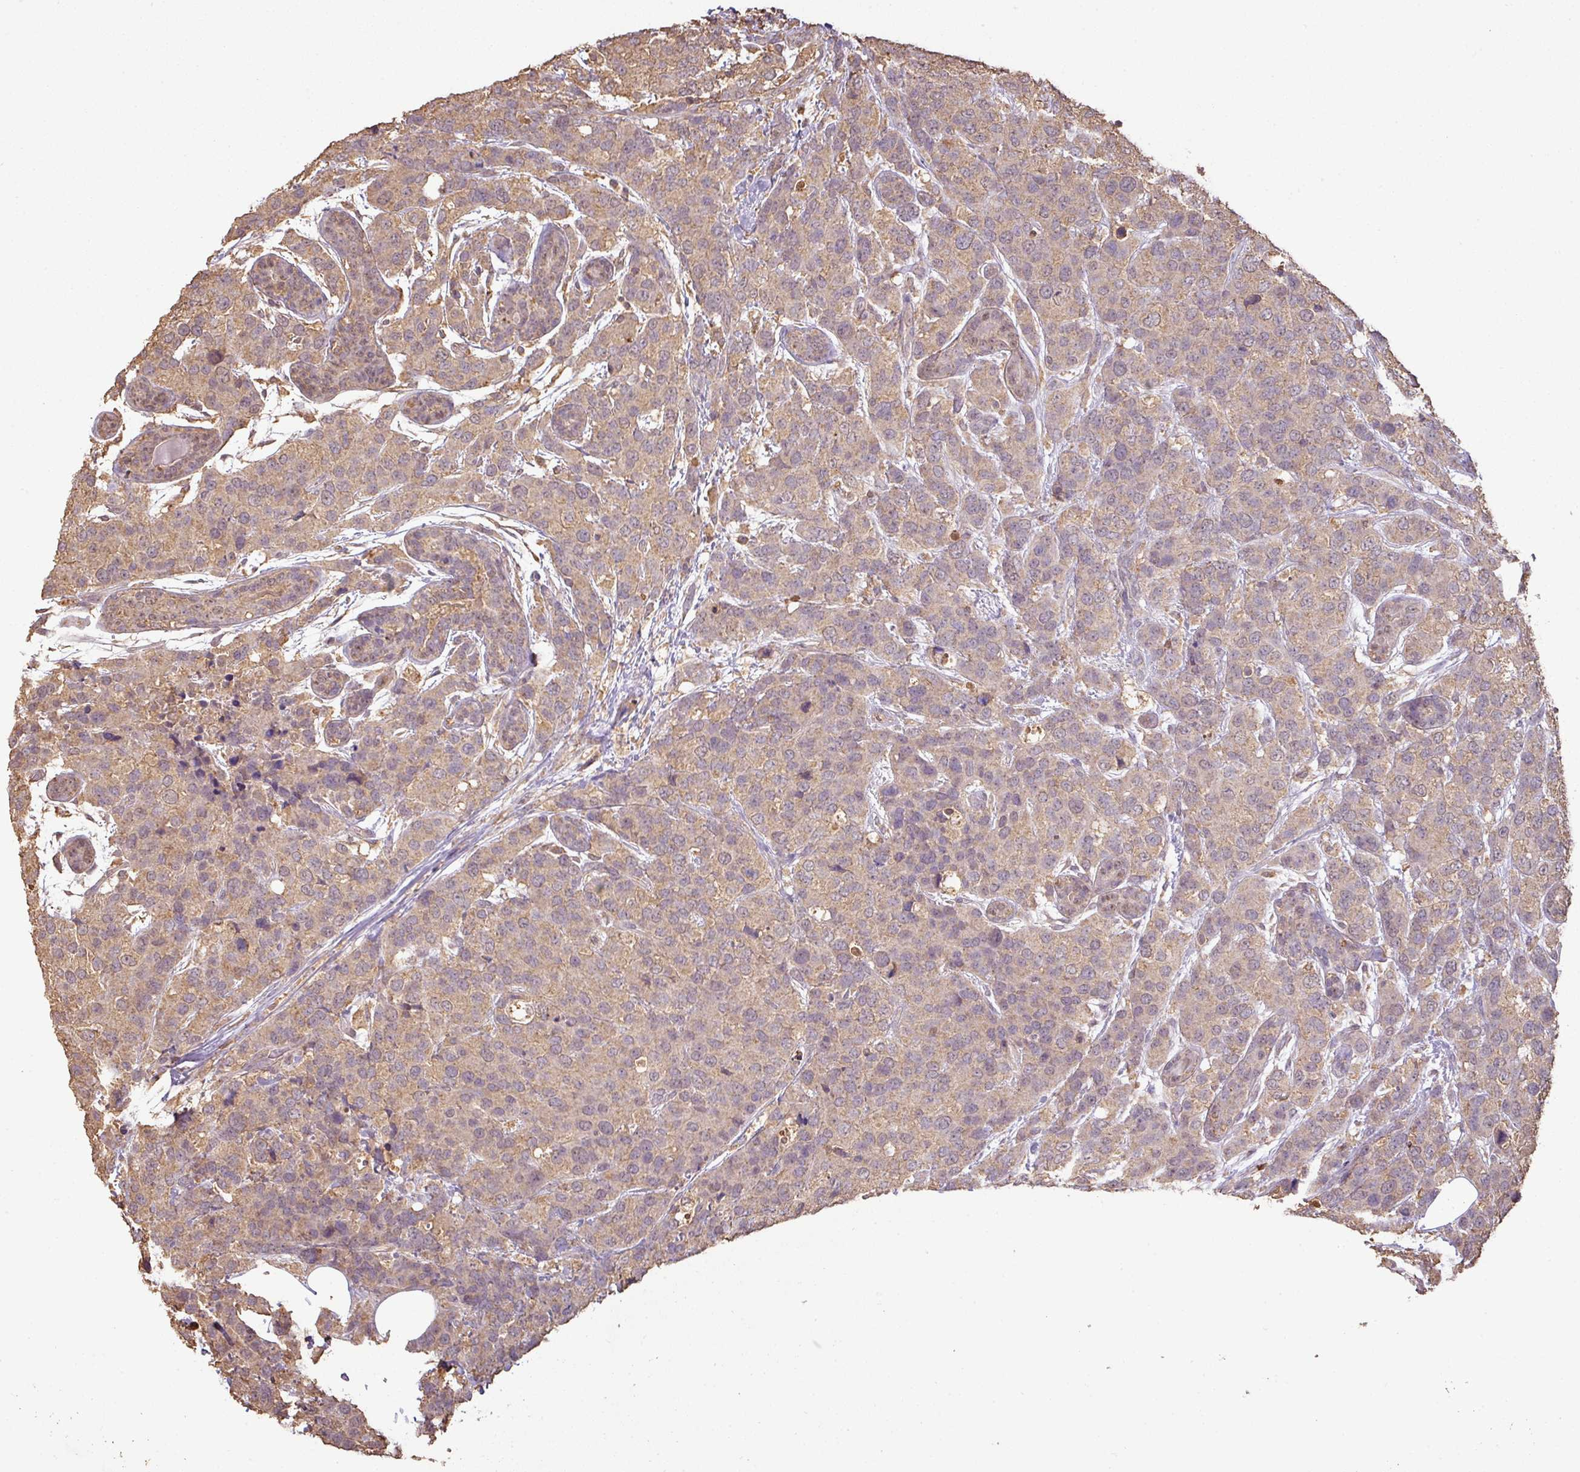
{"staining": {"intensity": "weak", "quantity": ">75%", "location": "cytoplasmic/membranous"}, "tissue": "breast cancer", "cell_type": "Tumor cells", "image_type": "cancer", "snomed": [{"axis": "morphology", "description": "Lobular carcinoma"}, {"axis": "topography", "description": "Breast"}], "caption": "The histopathology image reveals staining of lobular carcinoma (breast), revealing weak cytoplasmic/membranous protein staining (brown color) within tumor cells.", "gene": "ATAT1", "patient": {"sex": "female", "age": 59}}